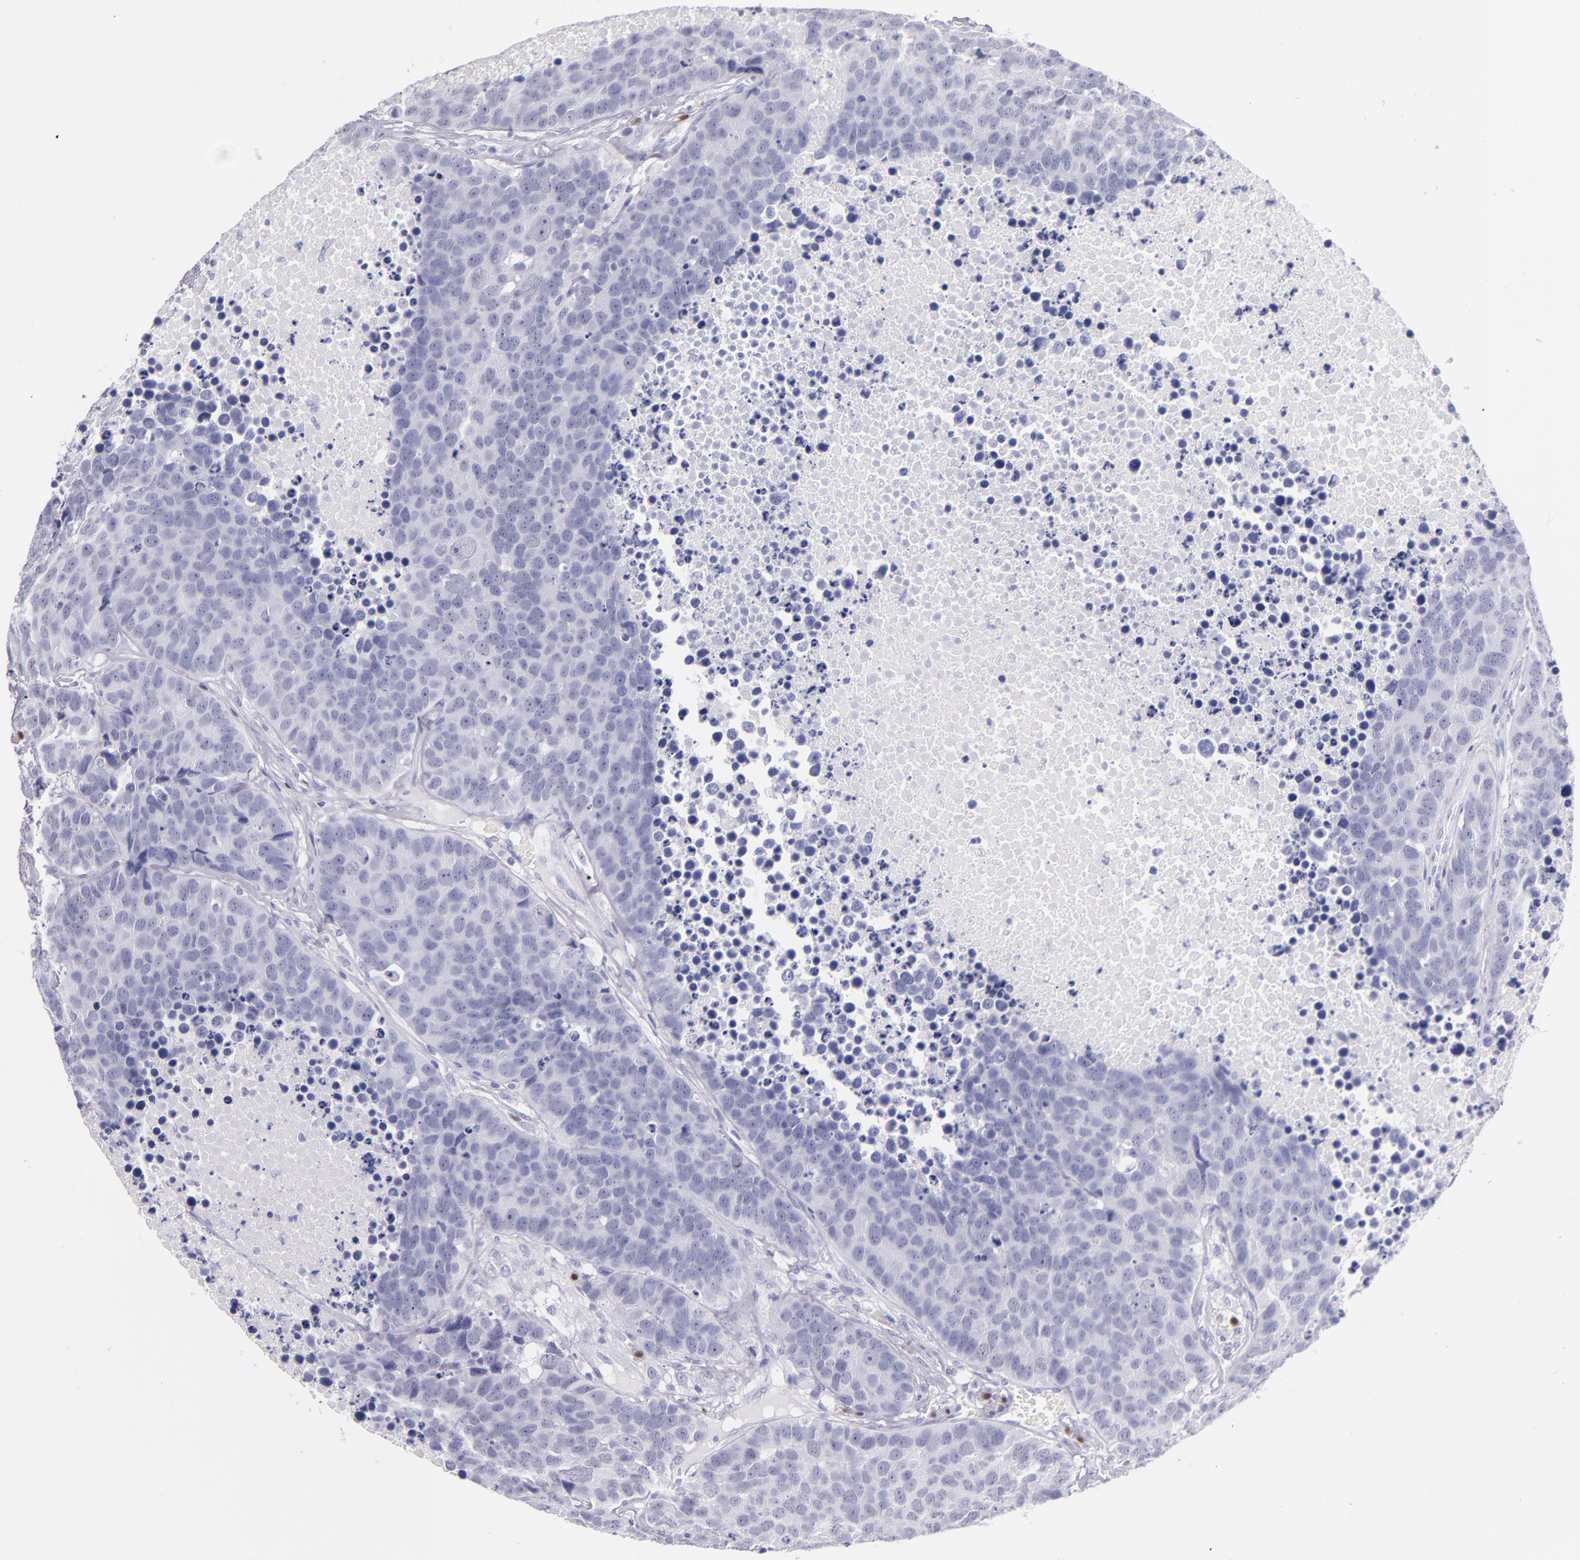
{"staining": {"intensity": "negative", "quantity": "none", "location": "none"}, "tissue": "carcinoid", "cell_type": "Tumor cells", "image_type": "cancer", "snomed": [{"axis": "morphology", "description": "Carcinoid, malignant, NOS"}, {"axis": "topography", "description": "Lung"}], "caption": "High power microscopy photomicrograph of an immunohistochemistry photomicrograph of carcinoid, revealing no significant positivity in tumor cells.", "gene": "IRF4", "patient": {"sex": "male", "age": 60}}